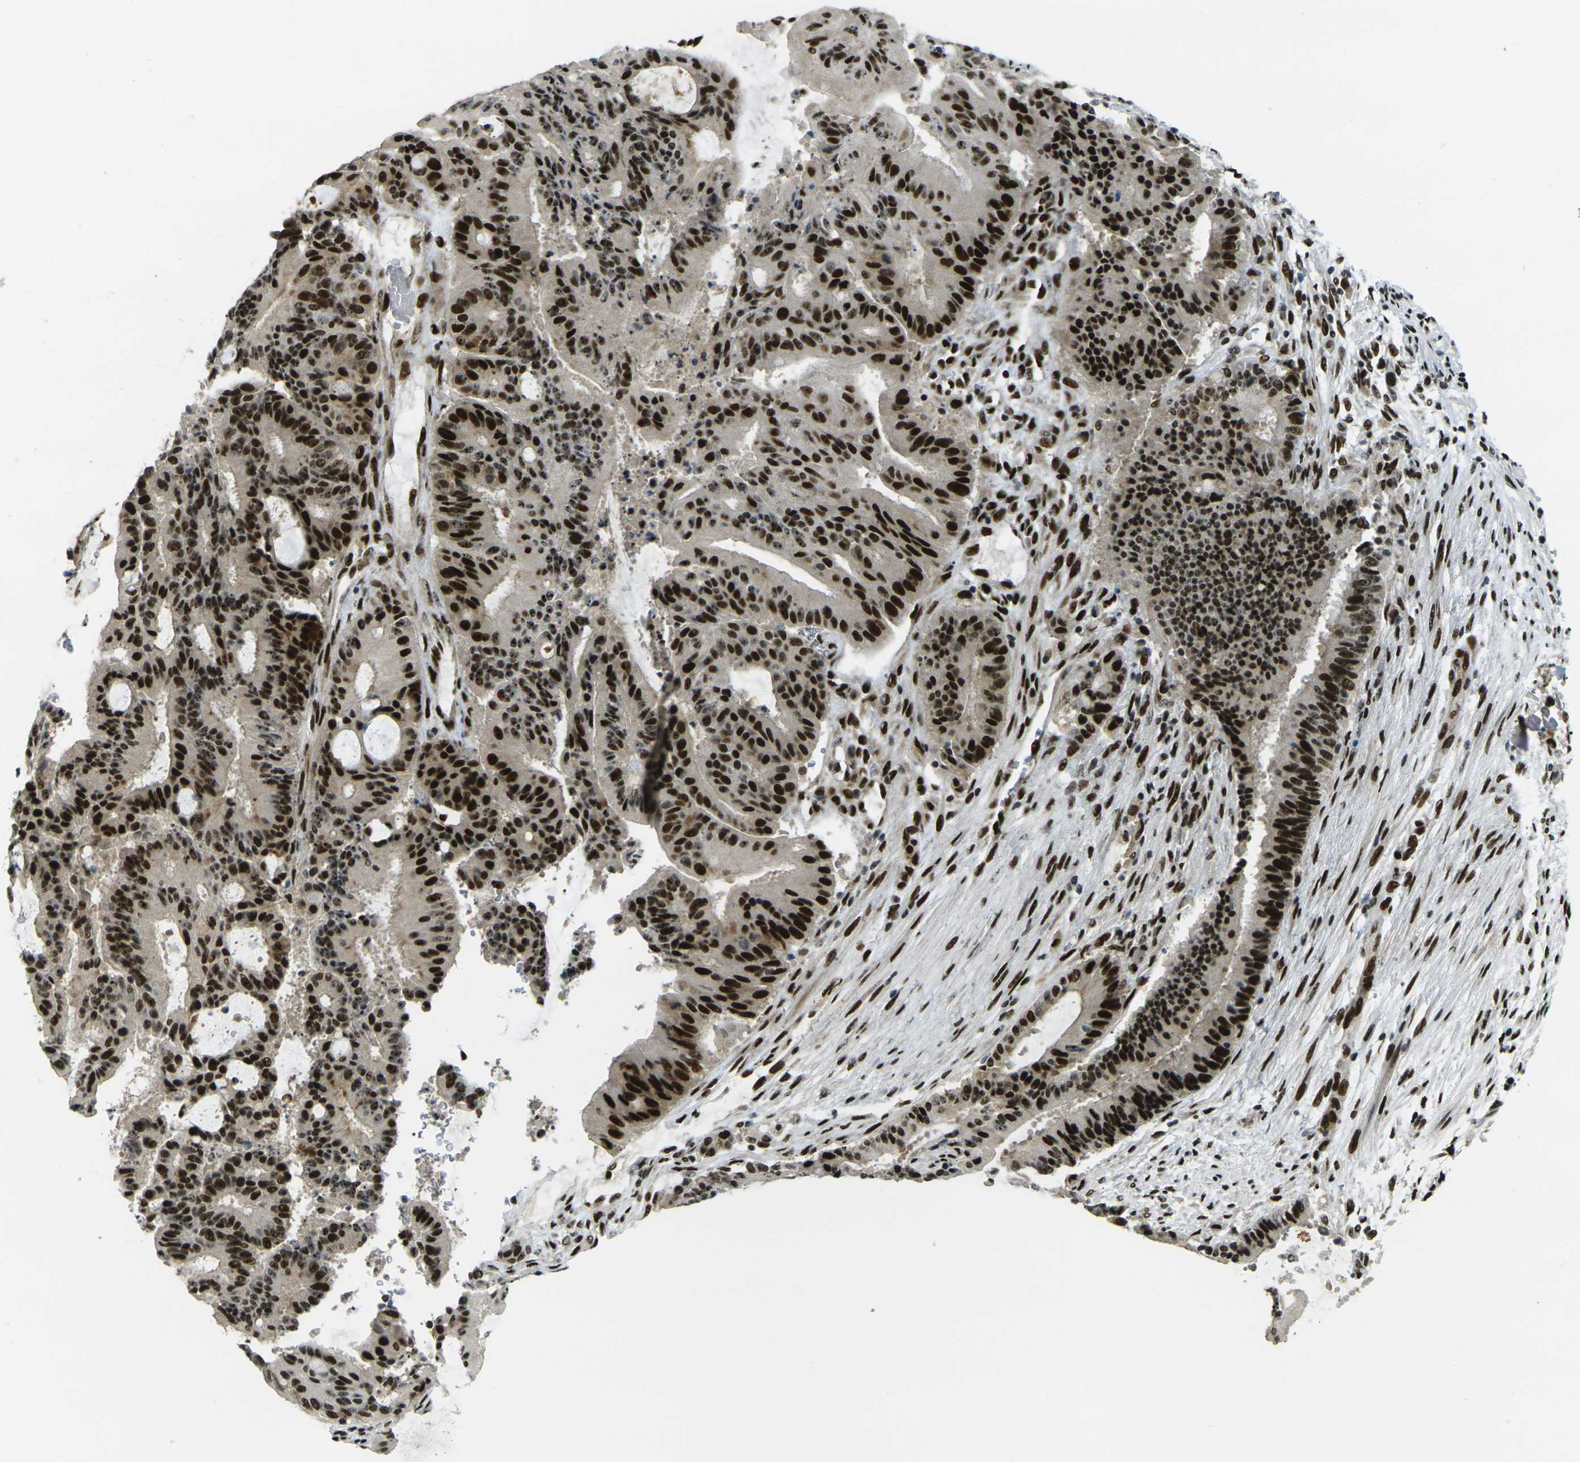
{"staining": {"intensity": "strong", "quantity": ">75%", "location": "nuclear"}, "tissue": "liver cancer", "cell_type": "Tumor cells", "image_type": "cancer", "snomed": [{"axis": "morphology", "description": "Cholangiocarcinoma"}, {"axis": "topography", "description": "Liver"}], "caption": "Human liver cholangiocarcinoma stained for a protein (brown) displays strong nuclear positive positivity in approximately >75% of tumor cells.", "gene": "UBE2C", "patient": {"sex": "female", "age": 73}}